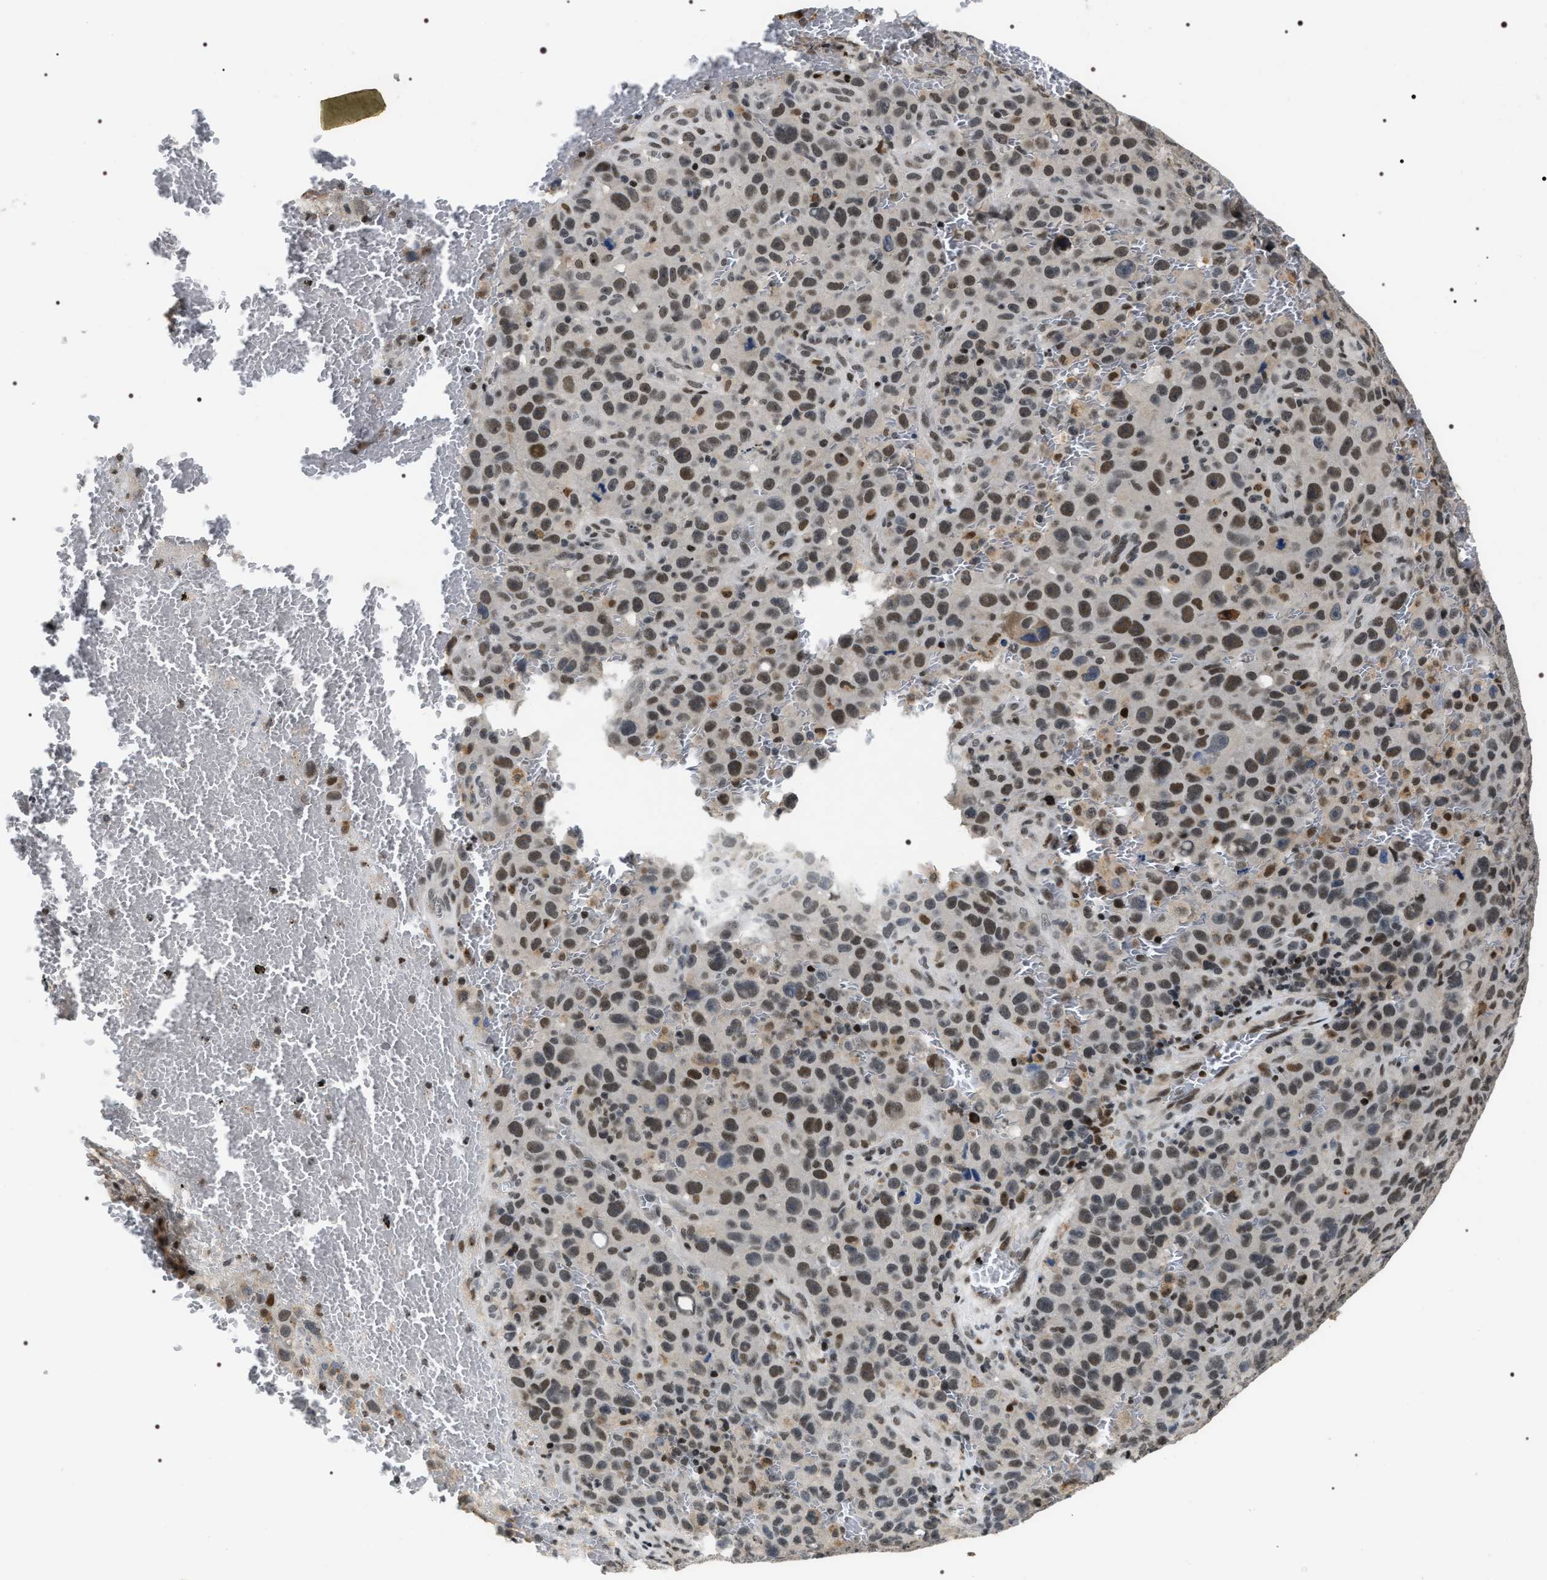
{"staining": {"intensity": "moderate", "quantity": ">75%", "location": "nuclear"}, "tissue": "melanoma", "cell_type": "Tumor cells", "image_type": "cancer", "snomed": [{"axis": "morphology", "description": "Malignant melanoma, NOS"}, {"axis": "topography", "description": "Skin"}], "caption": "Approximately >75% of tumor cells in melanoma reveal moderate nuclear protein staining as visualized by brown immunohistochemical staining.", "gene": "C7orf25", "patient": {"sex": "female", "age": 82}}